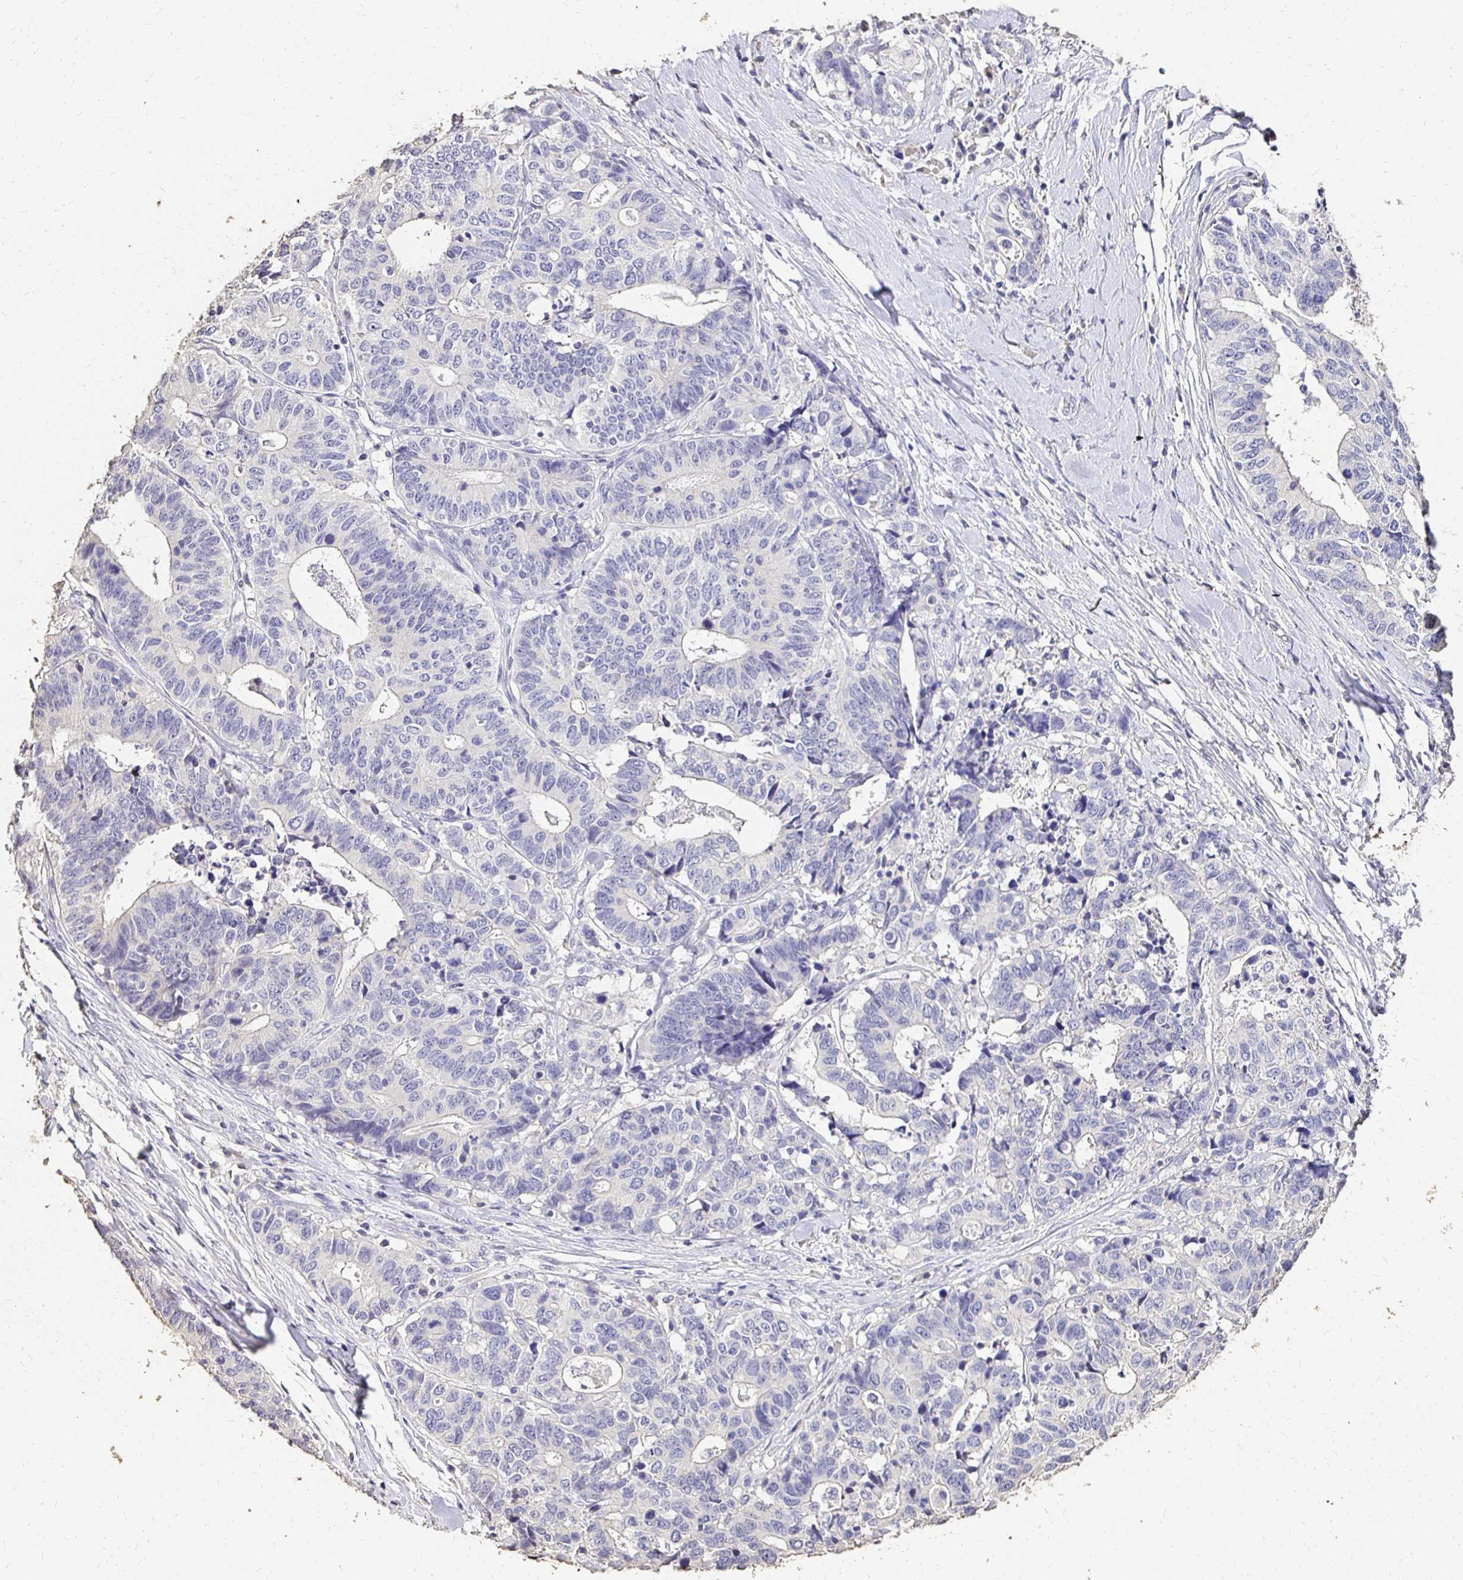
{"staining": {"intensity": "weak", "quantity": "<25%", "location": "cytoplasmic/membranous"}, "tissue": "stomach cancer", "cell_type": "Tumor cells", "image_type": "cancer", "snomed": [{"axis": "morphology", "description": "Adenocarcinoma, NOS"}, {"axis": "topography", "description": "Stomach, upper"}], "caption": "Protein analysis of stomach cancer shows no significant staining in tumor cells.", "gene": "UGT1A6", "patient": {"sex": "female", "age": 67}}